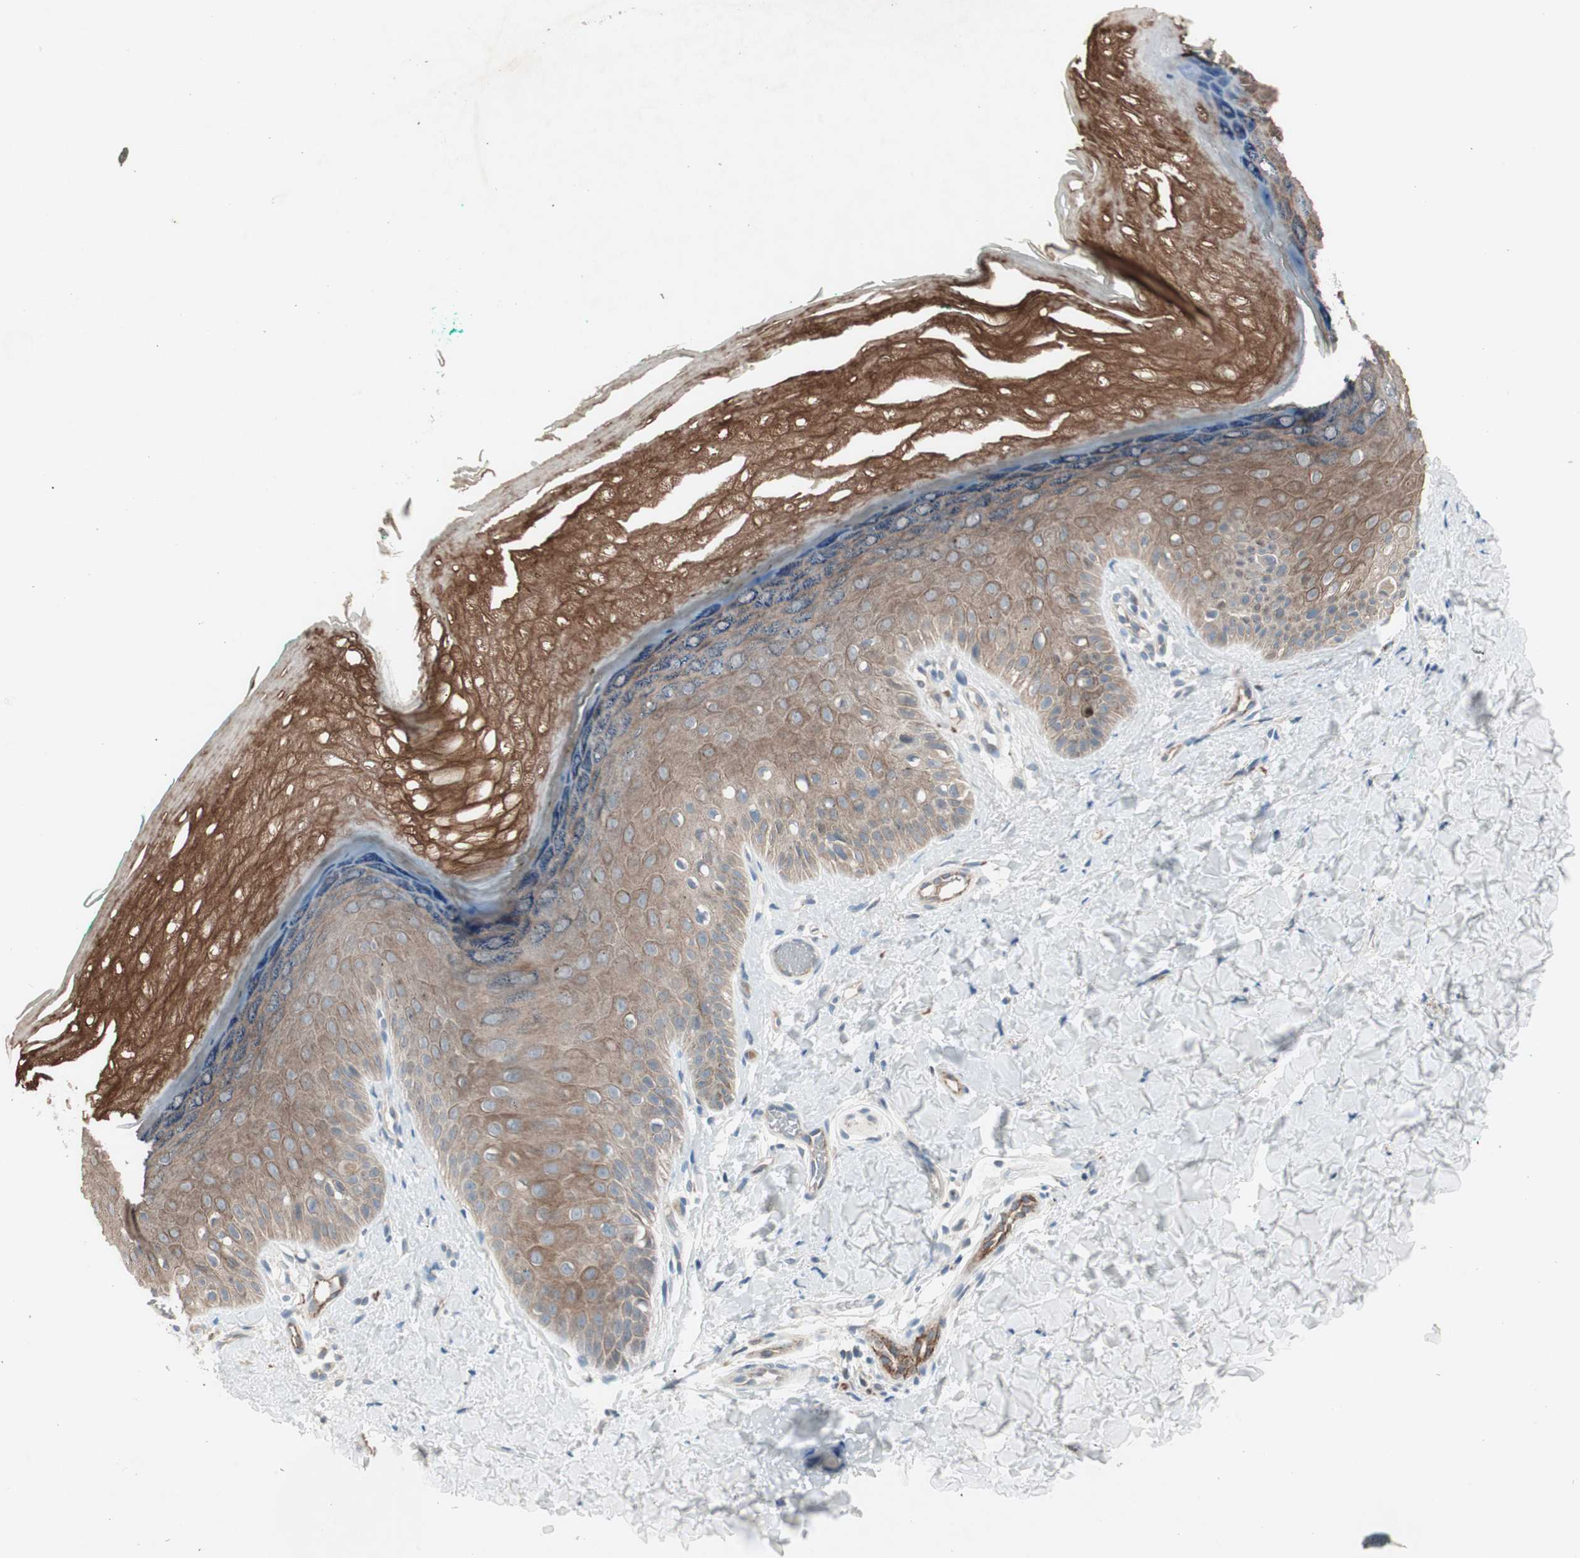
{"staining": {"intensity": "negative", "quantity": "none", "location": "none"}, "tissue": "skin", "cell_type": "Fibroblasts", "image_type": "normal", "snomed": [{"axis": "morphology", "description": "Normal tissue, NOS"}, {"axis": "topography", "description": "Skin"}], "caption": "Immunohistochemistry of benign human skin shows no positivity in fibroblasts.", "gene": "FGFR4", "patient": {"sex": "male", "age": 26}}